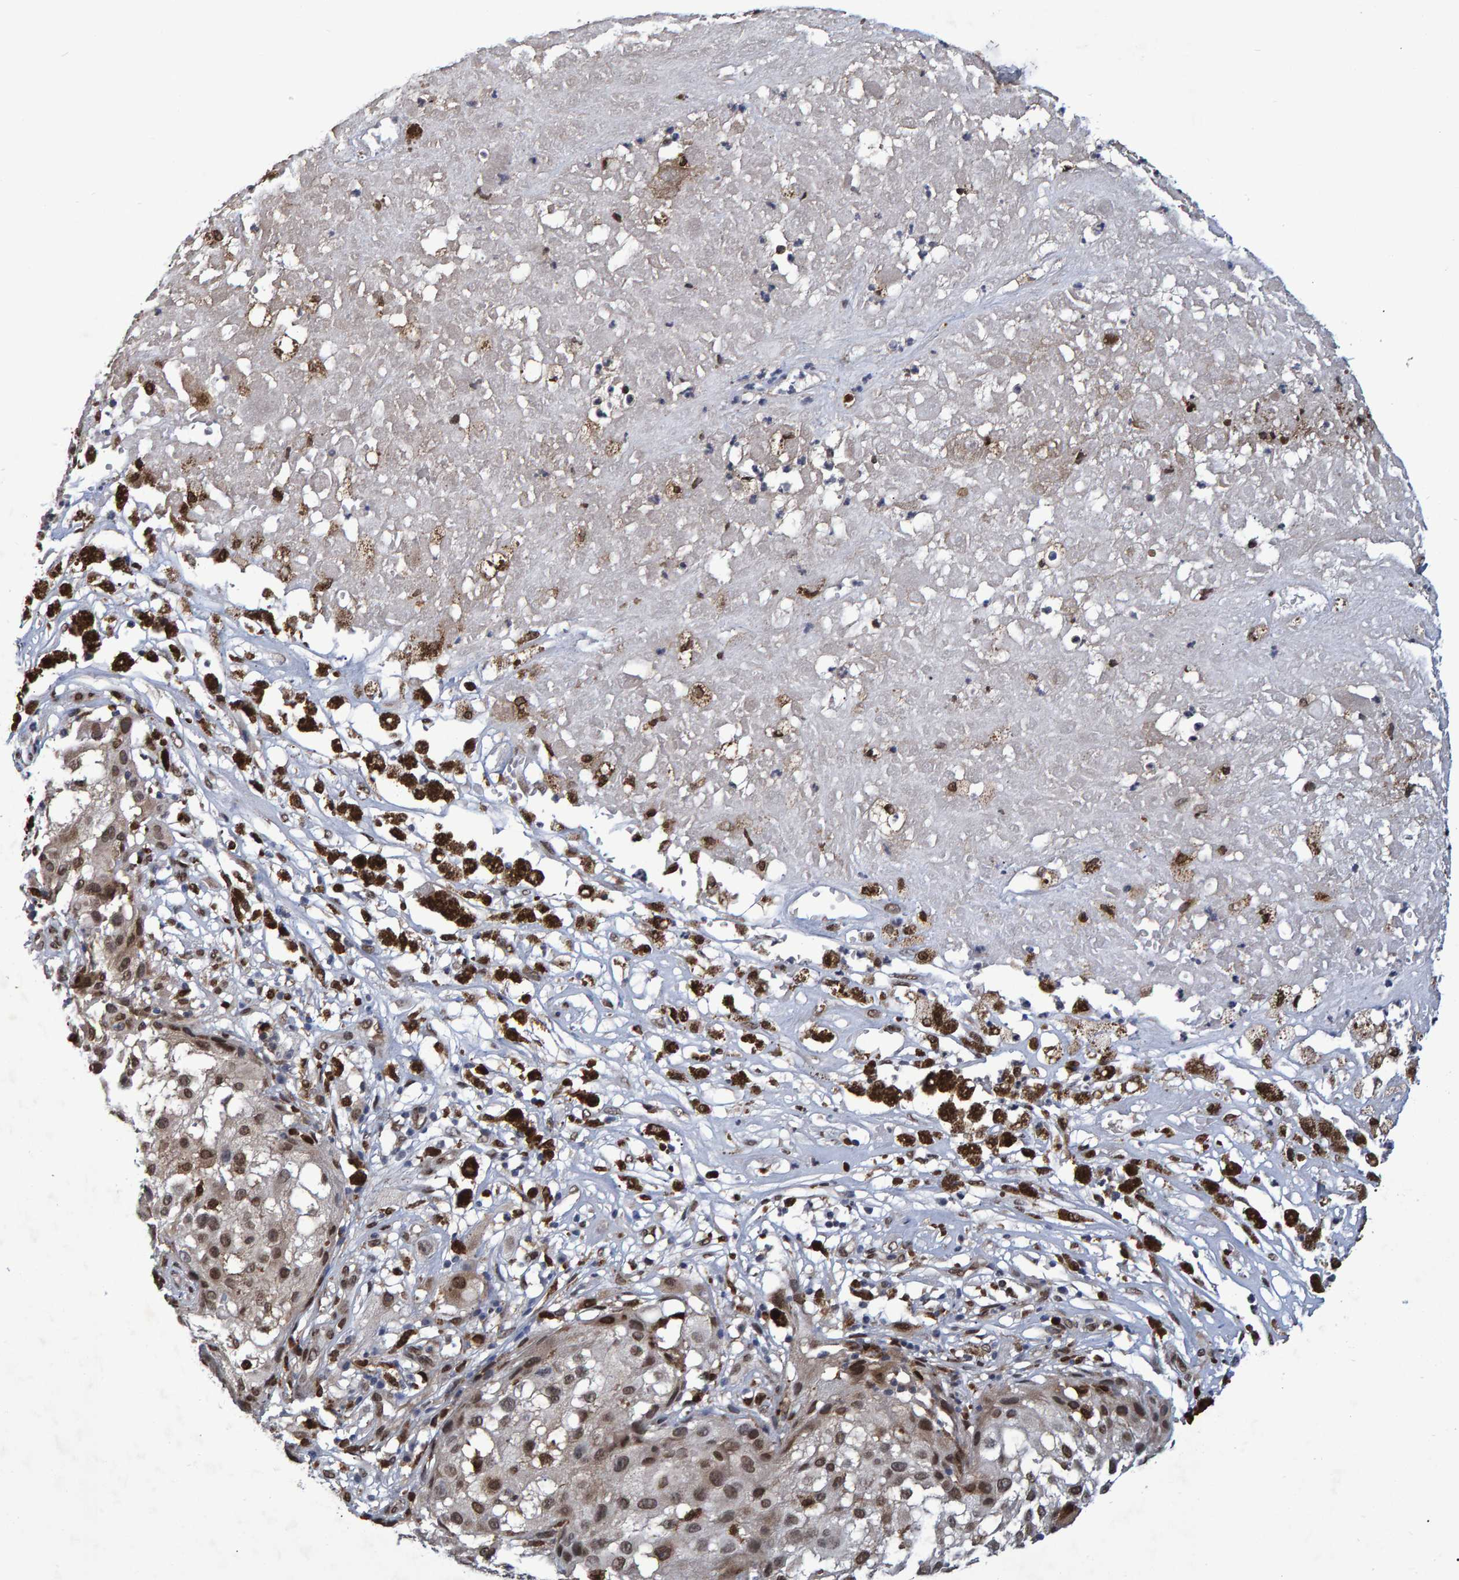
{"staining": {"intensity": "moderate", "quantity": ">75%", "location": "nuclear"}, "tissue": "melanoma", "cell_type": "Tumor cells", "image_type": "cancer", "snomed": [{"axis": "morphology", "description": "Necrosis, NOS"}, {"axis": "morphology", "description": "Malignant melanoma, NOS"}, {"axis": "topography", "description": "Skin"}], "caption": "An immunohistochemistry image of tumor tissue is shown. Protein staining in brown highlights moderate nuclear positivity in melanoma within tumor cells.", "gene": "QKI", "patient": {"sex": "female", "age": 87}}